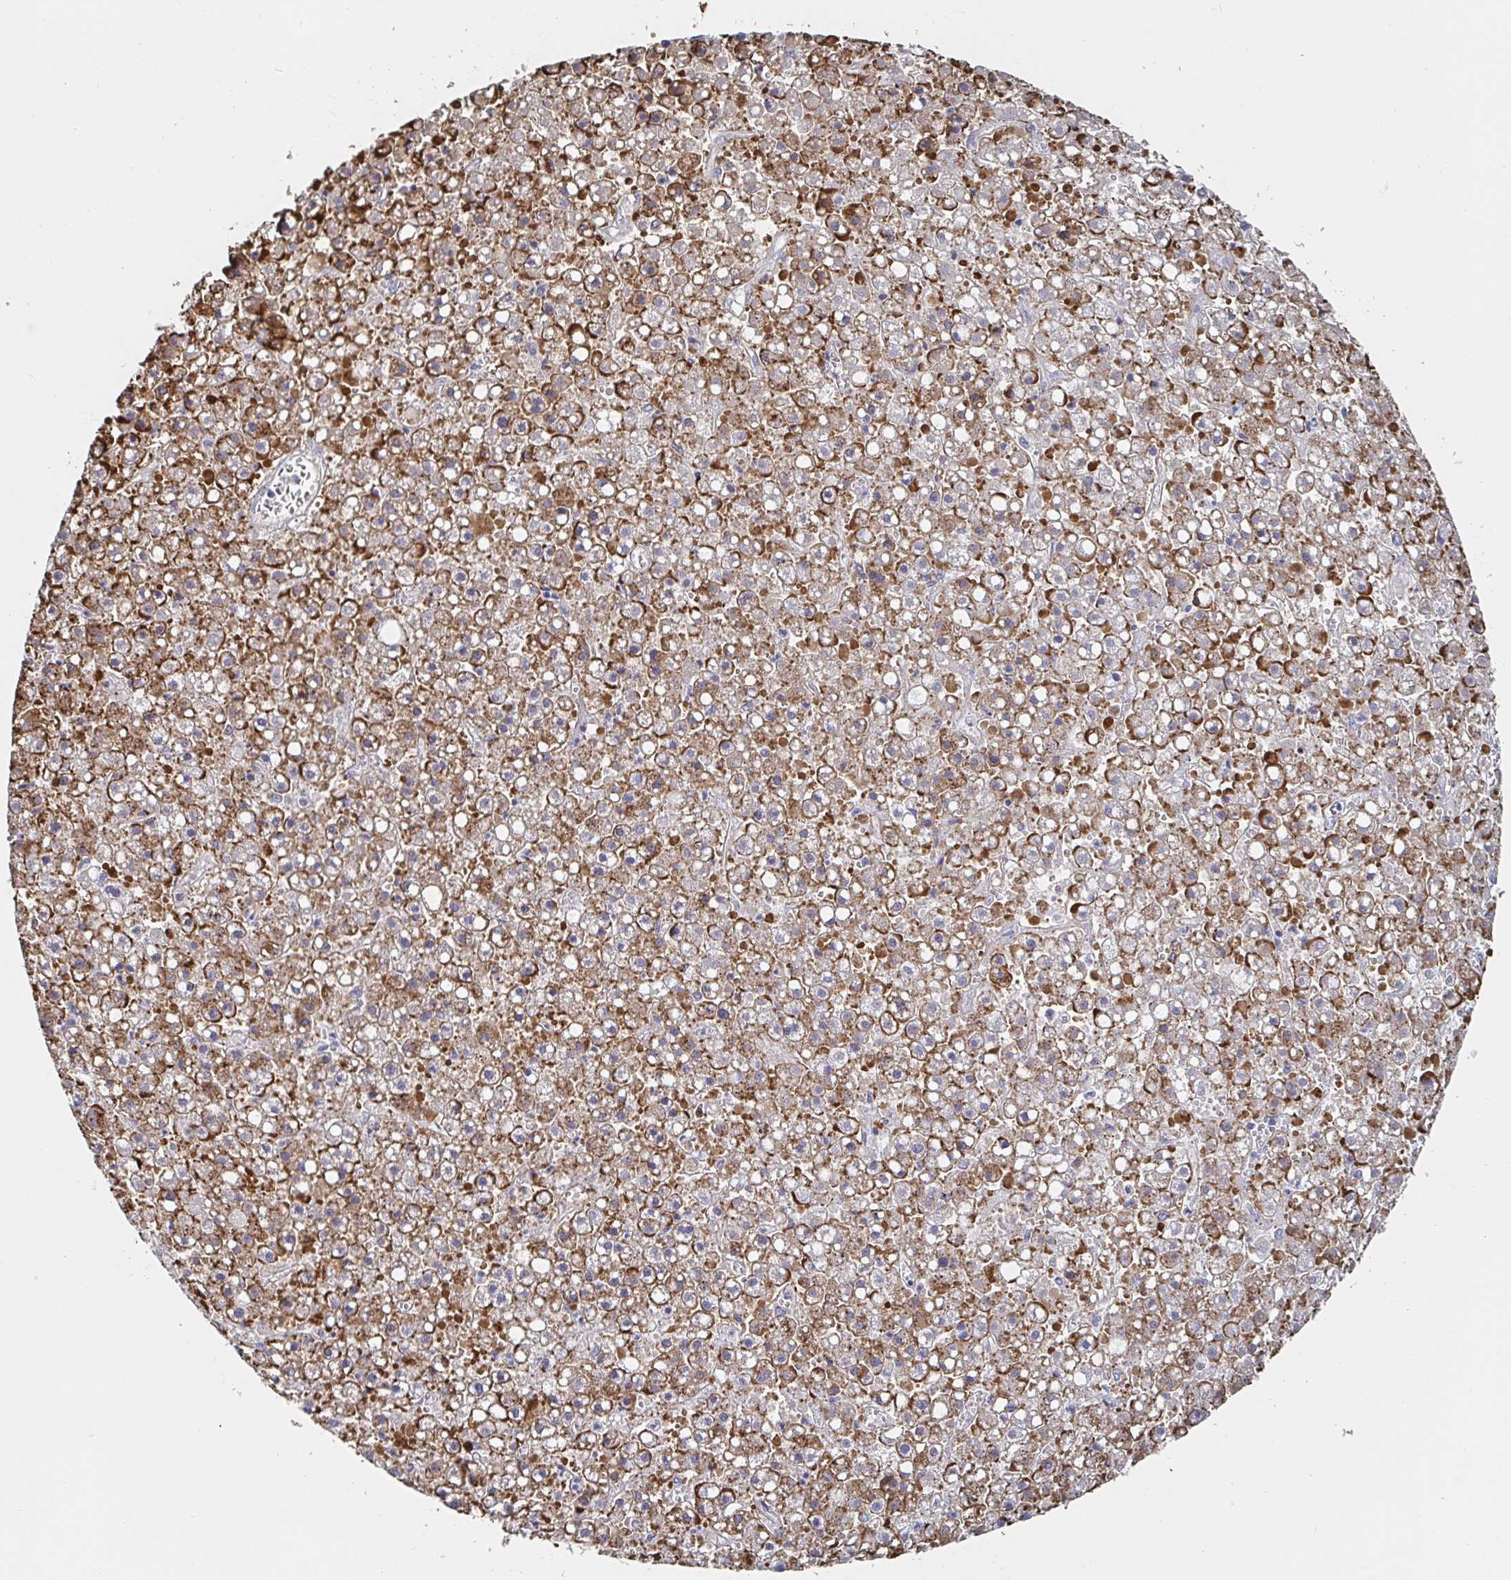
{"staining": {"intensity": "moderate", "quantity": ">75%", "location": "cytoplasmic/membranous"}, "tissue": "liver cancer", "cell_type": "Tumor cells", "image_type": "cancer", "snomed": [{"axis": "morphology", "description": "Carcinoma, Hepatocellular, NOS"}, {"axis": "topography", "description": "Liver"}], "caption": "Immunohistochemistry (DAB) staining of liver cancer displays moderate cytoplasmic/membranous protein staining in about >75% of tumor cells.", "gene": "ZNF430", "patient": {"sex": "male", "age": 67}}